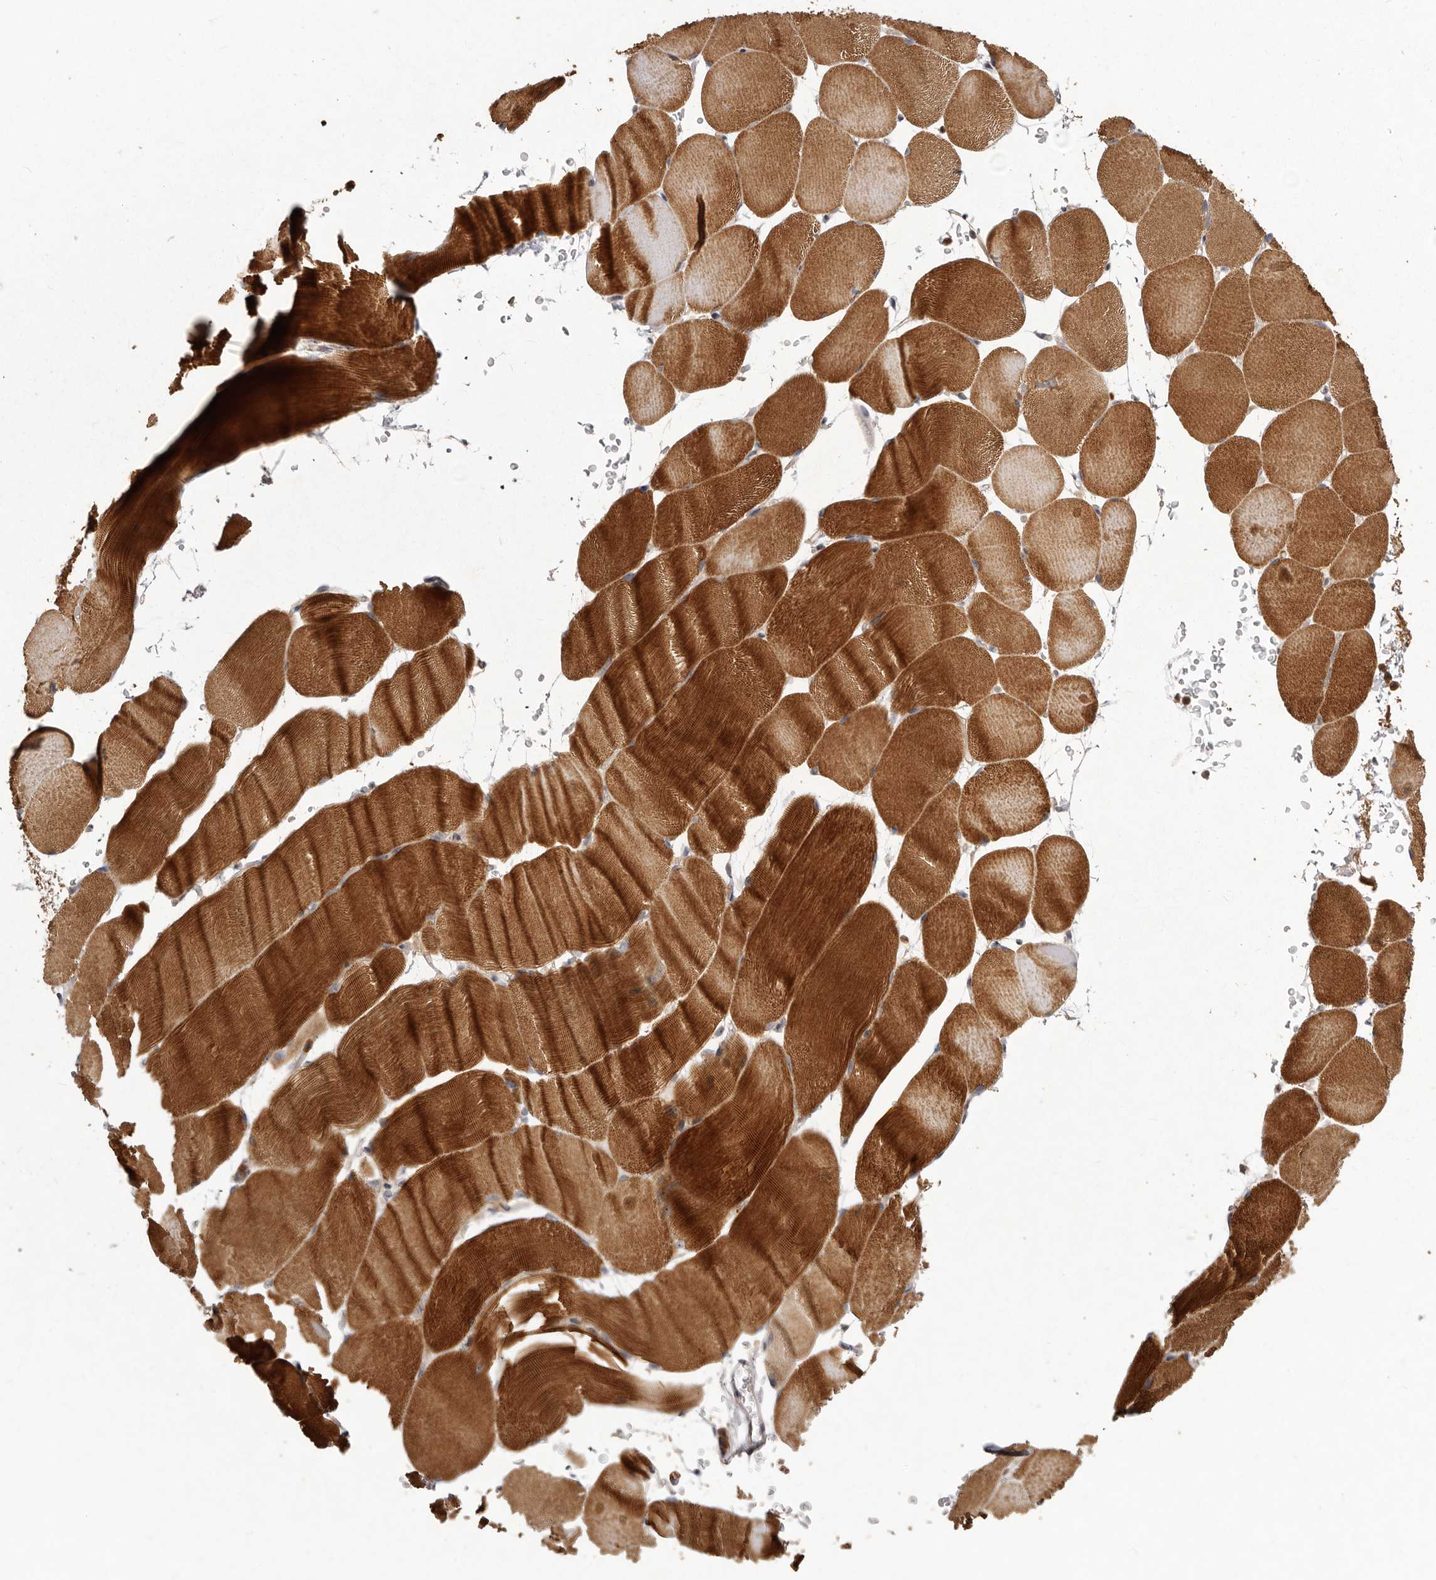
{"staining": {"intensity": "strong", "quantity": ">75%", "location": "cytoplasmic/membranous"}, "tissue": "skeletal muscle", "cell_type": "Myocytes", "image_type": "normal", "snomed": [{"axis": "morphology", "description": "Normal tissue, NOS"}, {"axis": "topography", "description": "Skeletal muscle"}, {"axis": "topography", "description": "Parathyroid gland"}], "caption": "This micrograph shows normal skeletal muscle stained with immunohistochemistry (IHC) to label a protein in brown. The cytoplasmic/membranous of myocytes show strong positivity for the protein. Nuclei are counter-stained blue.", "gene": "RNF187", "patient": {"sex": "female", "age": 37}}